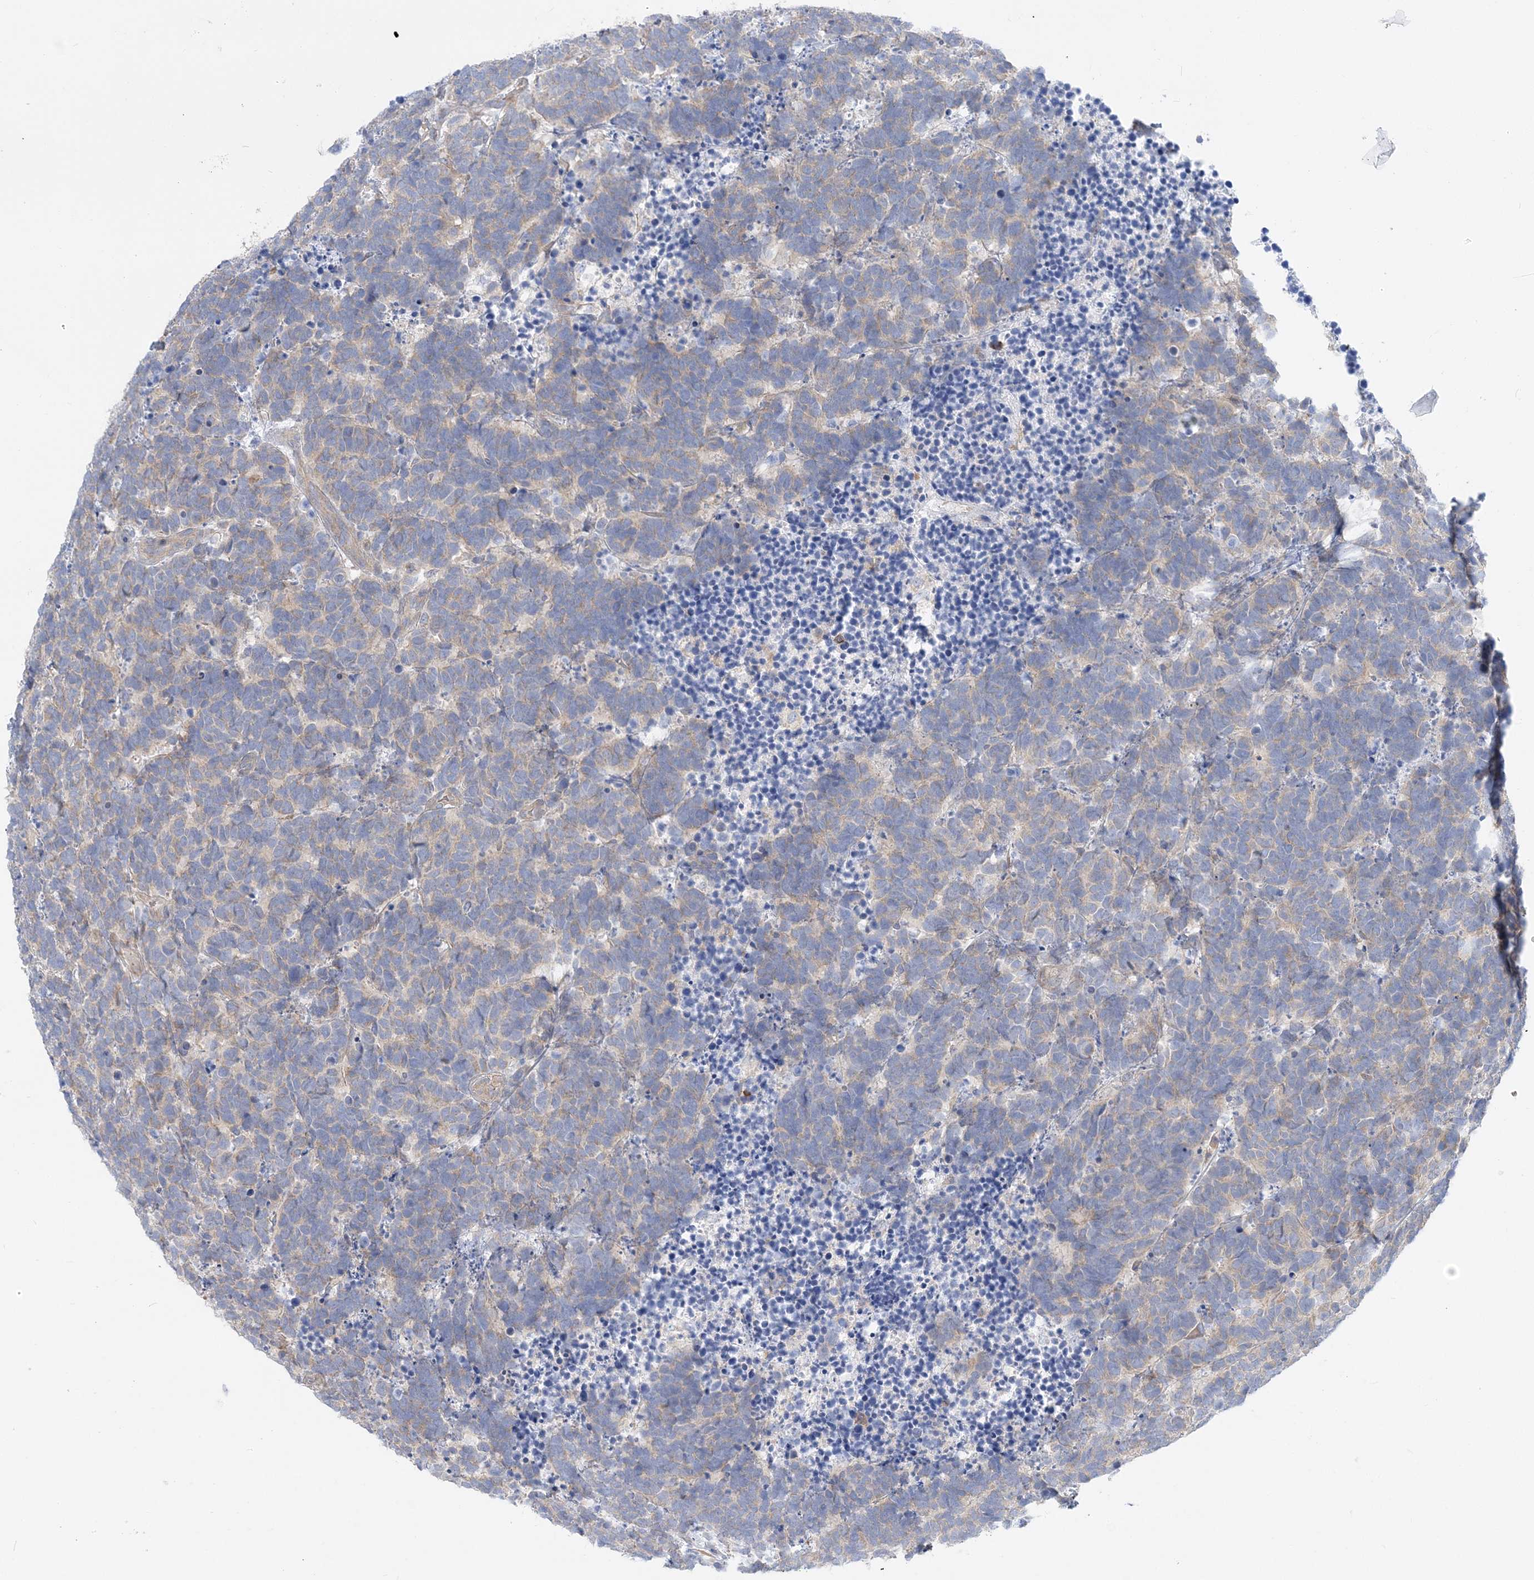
{"staining": {"intensity": "weak", "quantity": "<25%", "location": "cytoplasmic/membranous"}, "tissue": "carcinoid", "cell_type": "Tumor cells", "image_type": "cancer", "snomed": [{"axis": "morphology", "description": "Carcinoma, NOS"}, {"axis": "morphology", "description": "Carcinoid, malignant, NOS"}, {"axis": "topography", "description": "Urinary bladder"}], "caption": "Micrograph shows no significant protein staining in tumor cells of carcinoma.", "gene": "FAM114A2", "patient": {"sex": "male", "age": 57}}